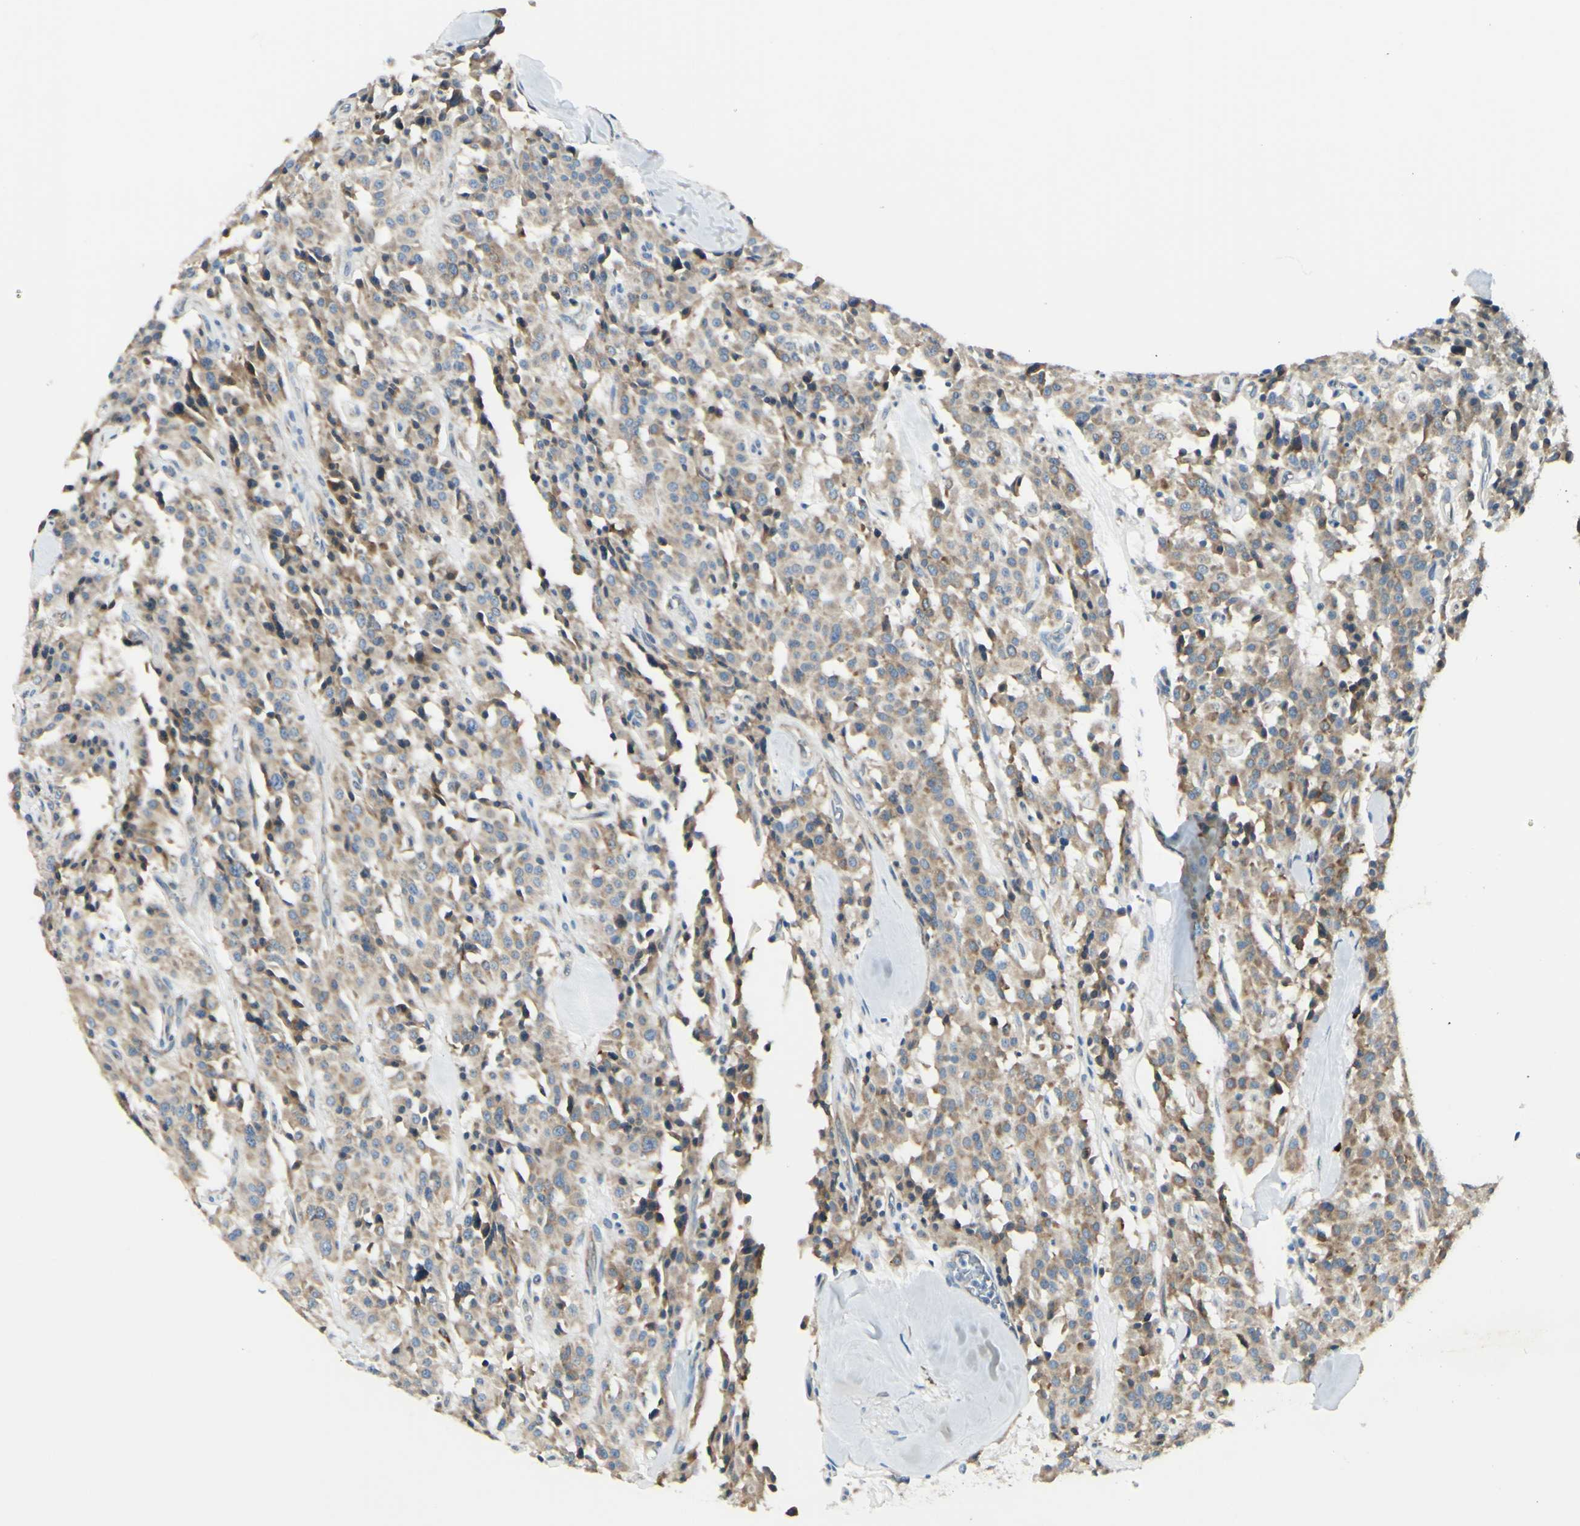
{"staining": {"intensity": "weak", "quantity": ">75%", "location": "cytoplasmic/membranous"}, "tissue": "carcinoid", "cell_type": "Tumor cells", "image_type": "cancer", "snomed": [{"axis": "morphology", "description": "Carcinoid, malignant, NOS"}, {"axis": "topography", "description": "Lung"}], "caption": "IHC of carcinoid exhibits low levels of weak cytoplasmic/membranous positivity in approximately >75% of tumor cells.", "gene": "SELENOS", "patient": {"sex": "male", "age": 30}}